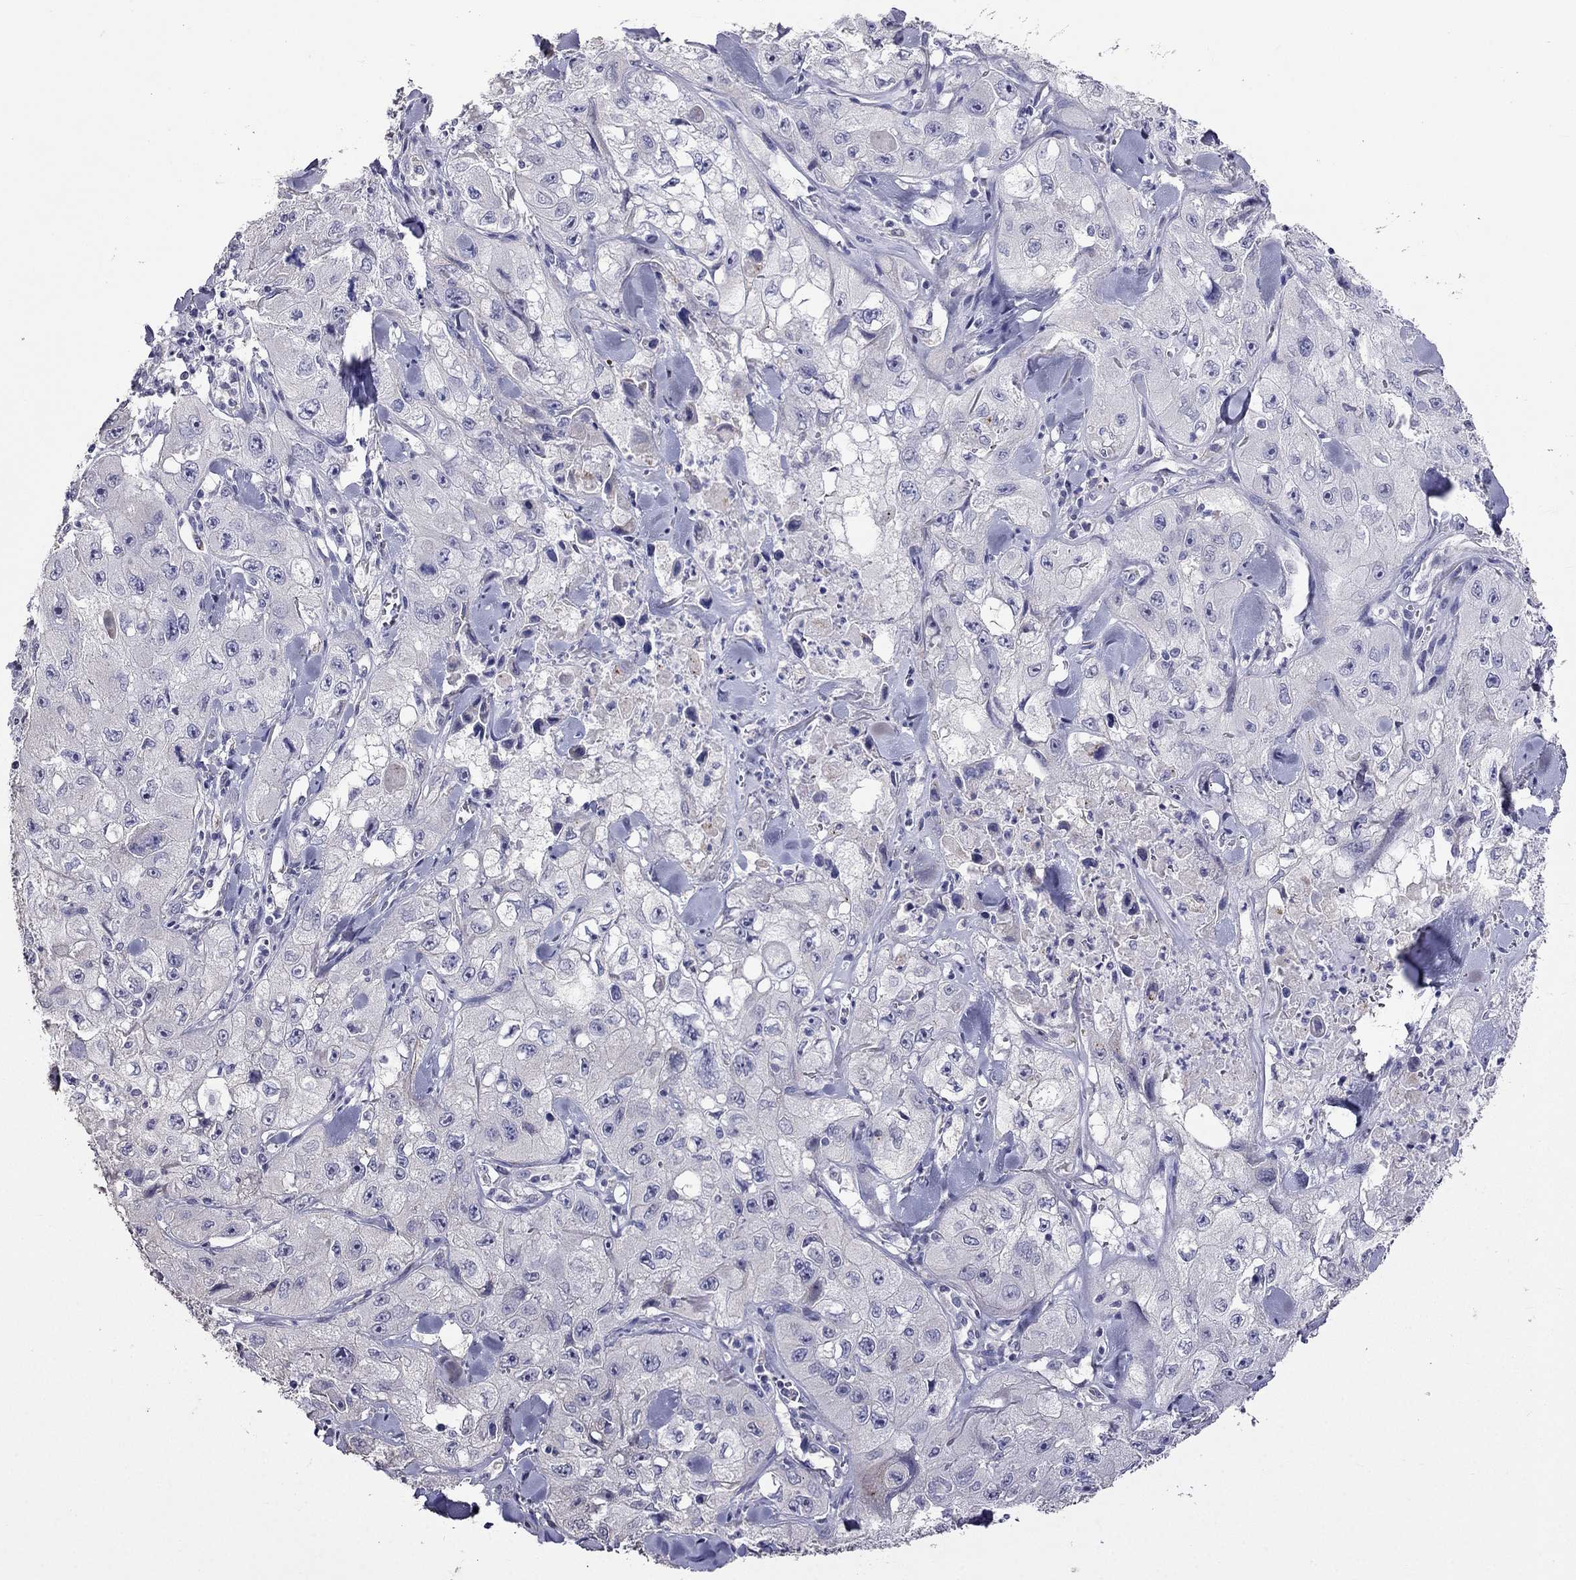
{"staining": {"intensity": "negative", "quantity": "none", "location": "none"}, "tissue": "skin cancer", "cell_type": "Tumor cells", "image_type": "cancer", "snomed": [{"axis": "morphology", "description": "Squamous cell carcinoma, NOS"}, {"axis": "topography", "description": "Skin"}, {"axis": "topography", "description": "Subcutis"}], "caption": "Human squamous cell carcinoma (skin) stained for a protein using immunohistochemistry (IHC) exhibits no expression in tumor cells.", "gene": "AK5", "patient": {"sex": "male", "age": 73}}